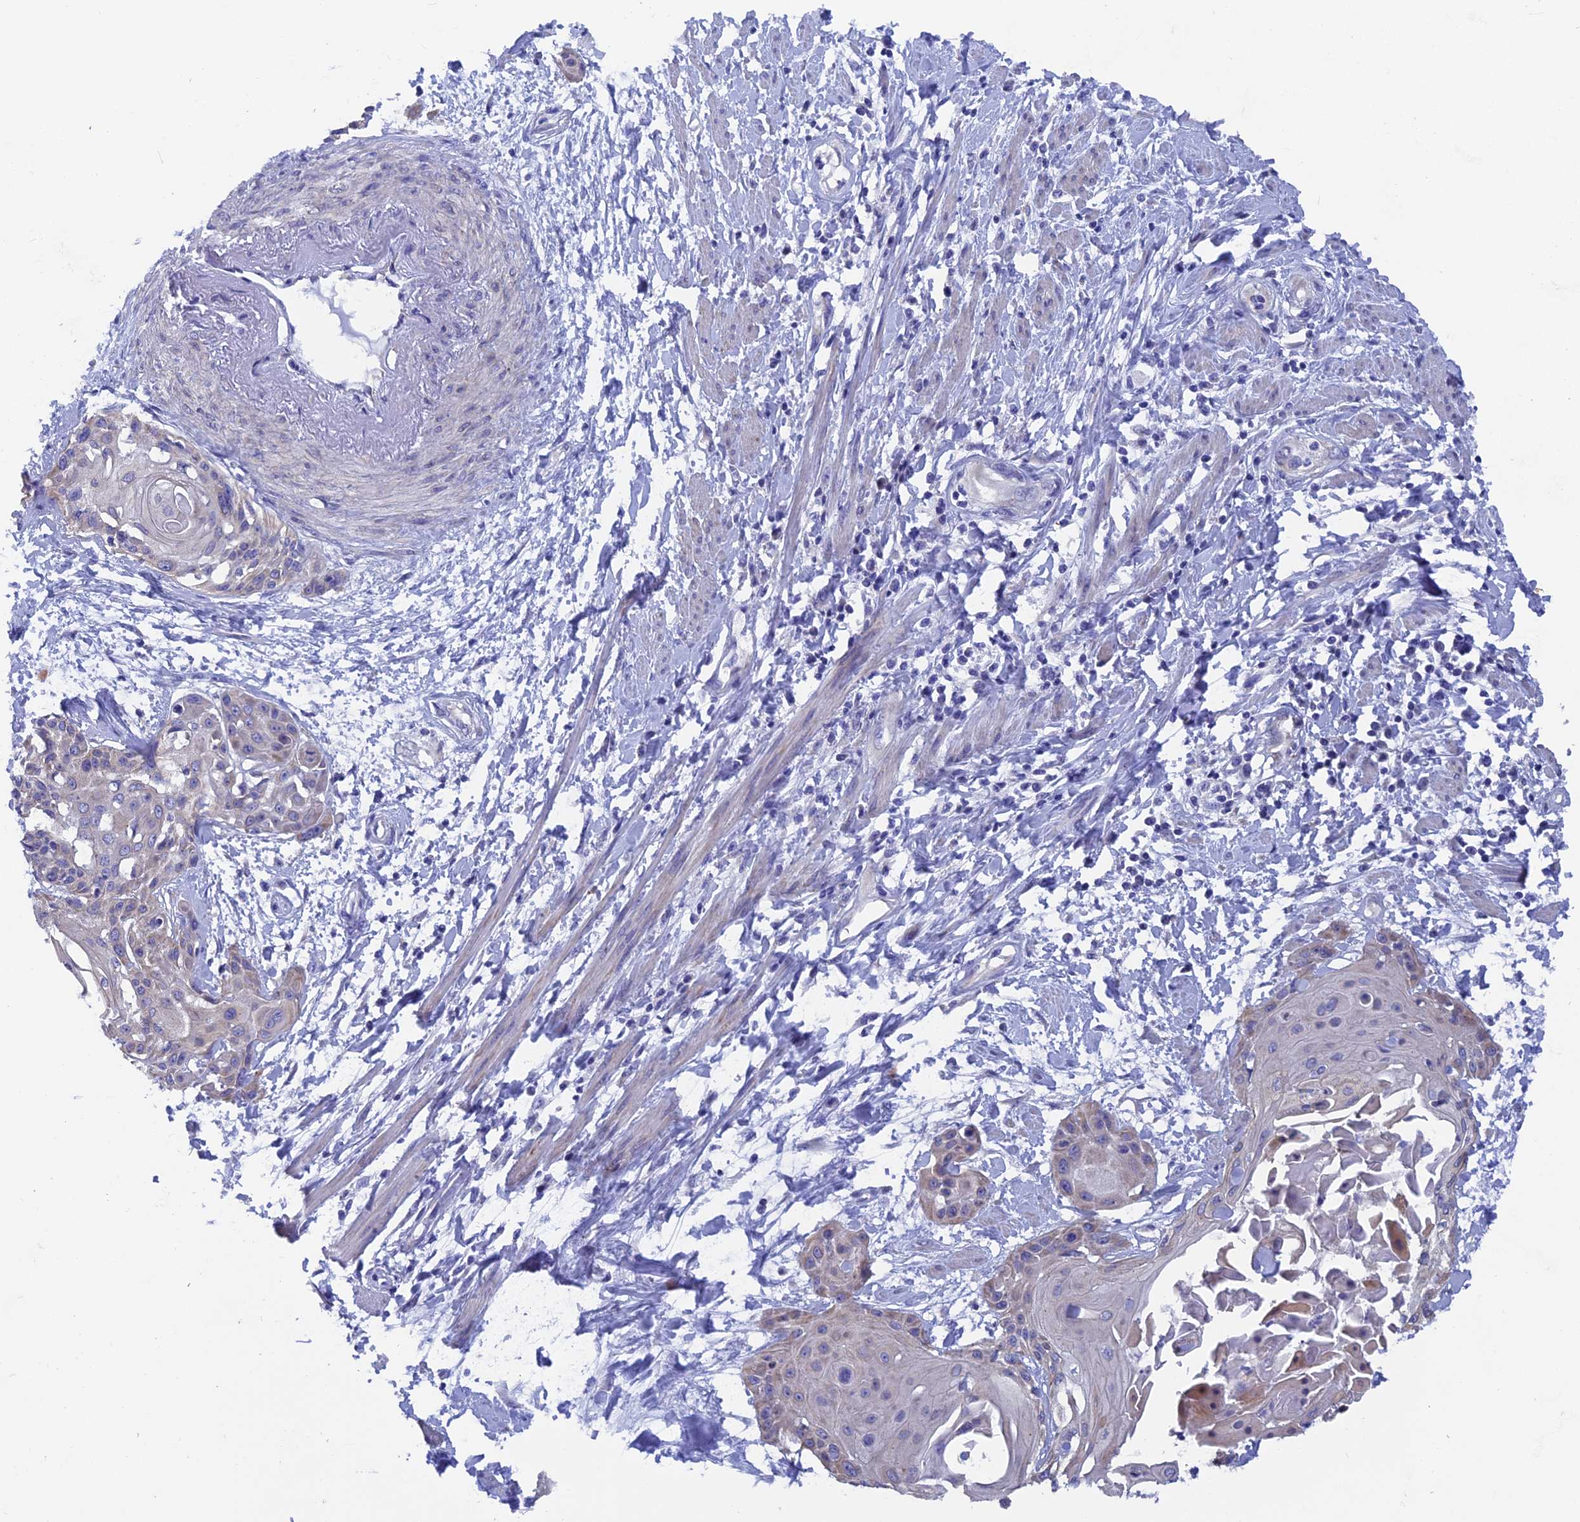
{"staining": {"intensity": "negative", "quantity": "none", "location": "none"}, "tissue": "cervical cancer", "cell_type": "Tumor cells", "image_type": "cancer", "snomed": [{"axis": "morphology", "description": "Squamous cell carcinoma, NOS"}, {"axis": "topography", "description": "Cervix"}], "caption": "Photomicrograph shows no significant protein positivity in tumor cells of squamous cell carcinoma (cervical).", "gene": "AK4", "patient": {"sex": "female", "age": 57}}